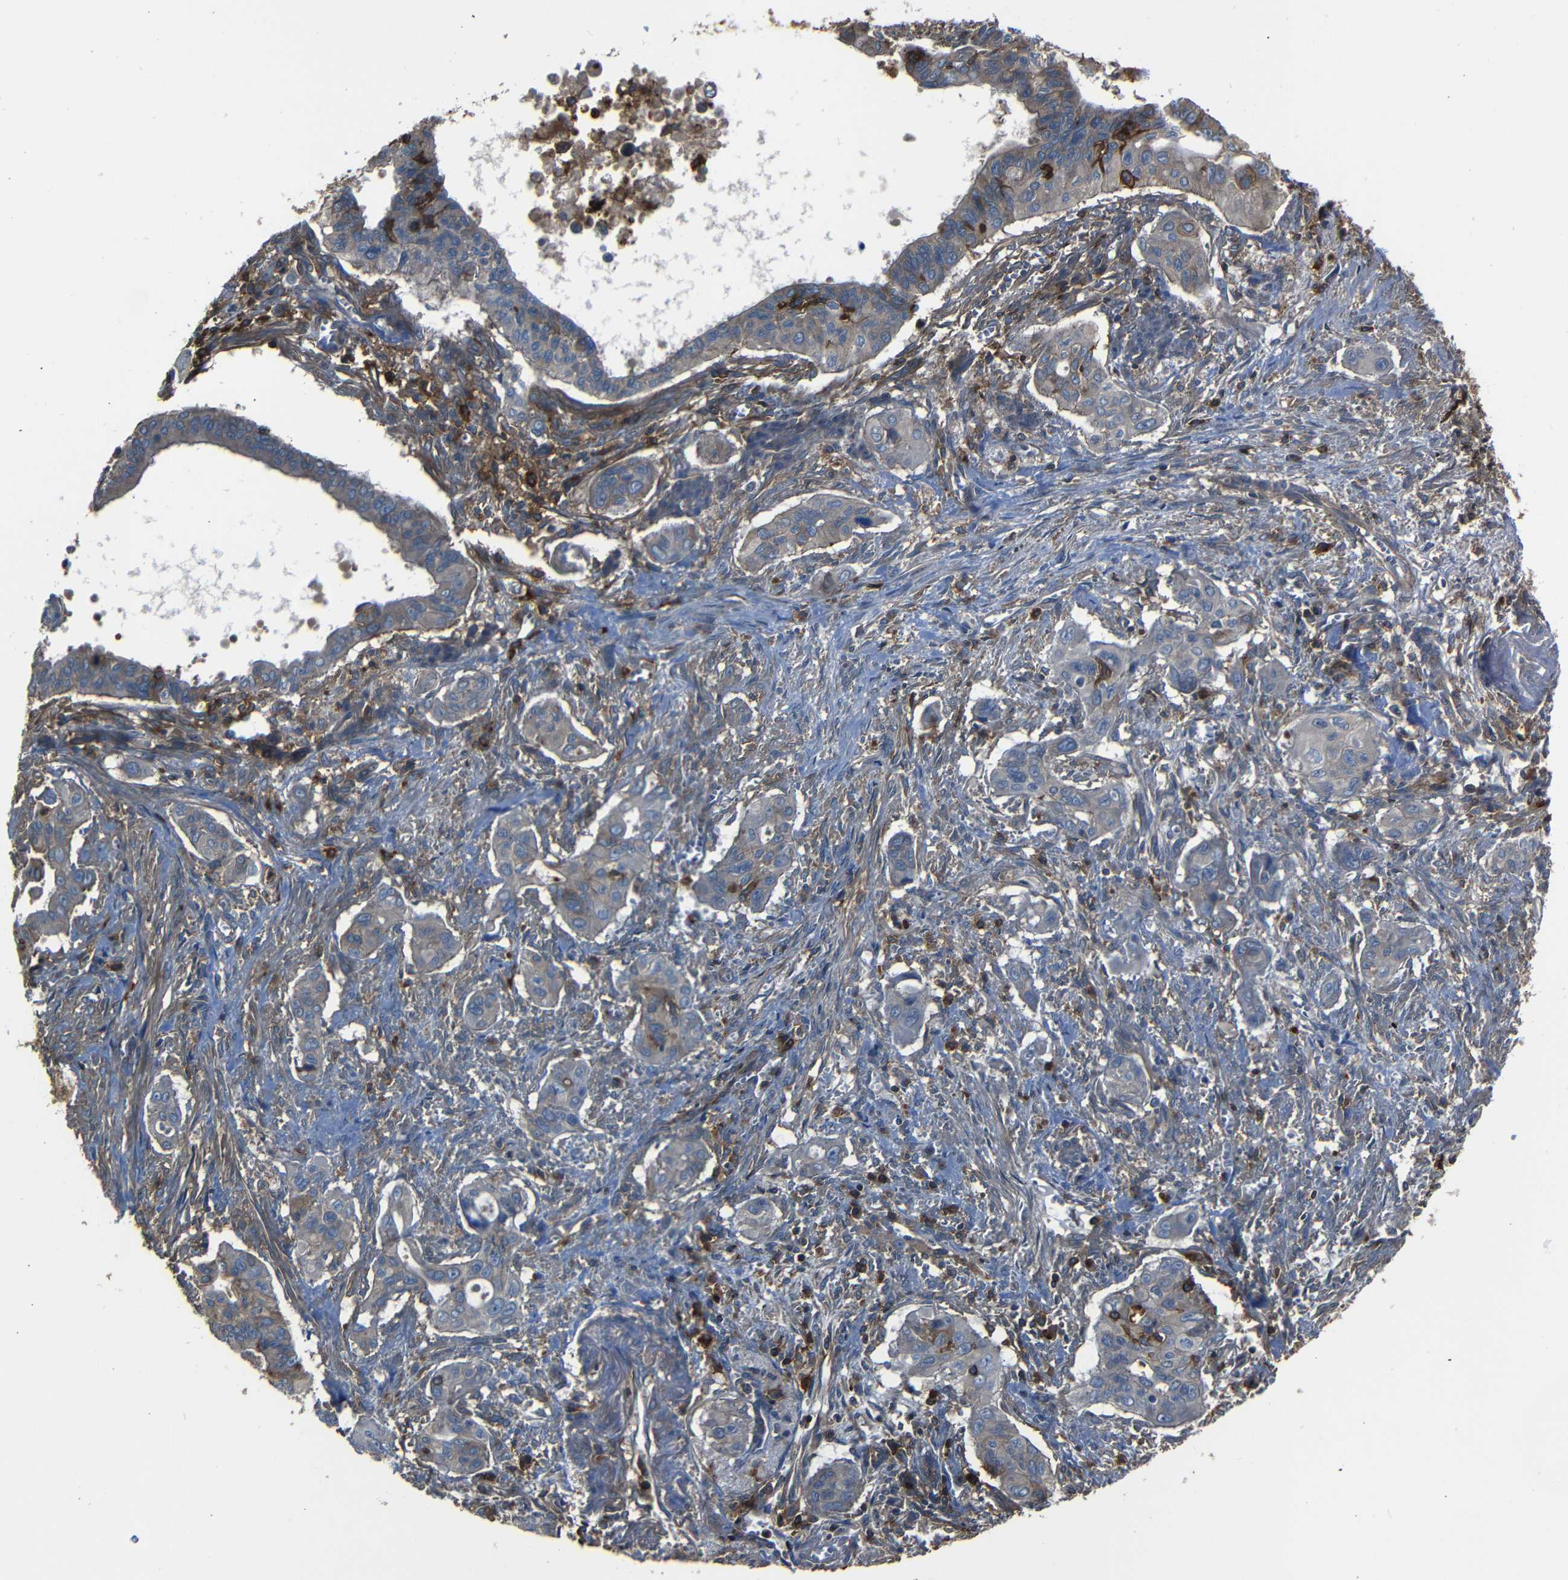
{"staining": {"intensity": "weak", "quantity": "25%-75%", "location": "cytoplasmic/membranous"}, "tissue": "pancreatic cancer", "cell_type": "Tumor cells", "image_type": "cancer", "snomed": [{"axis": "morphology", "description": "Adenocarcinoma, NOS"}, {"axis": "topography", "description": "Pancreas"}], "caption": "The immunohistochemical stain highlights weak cytoplasmic/membranous expression in tumor cells of pancreatic cancer tissue.", "gene": "ADGRE5", "patient": {"sex": "male", "age": 77}}